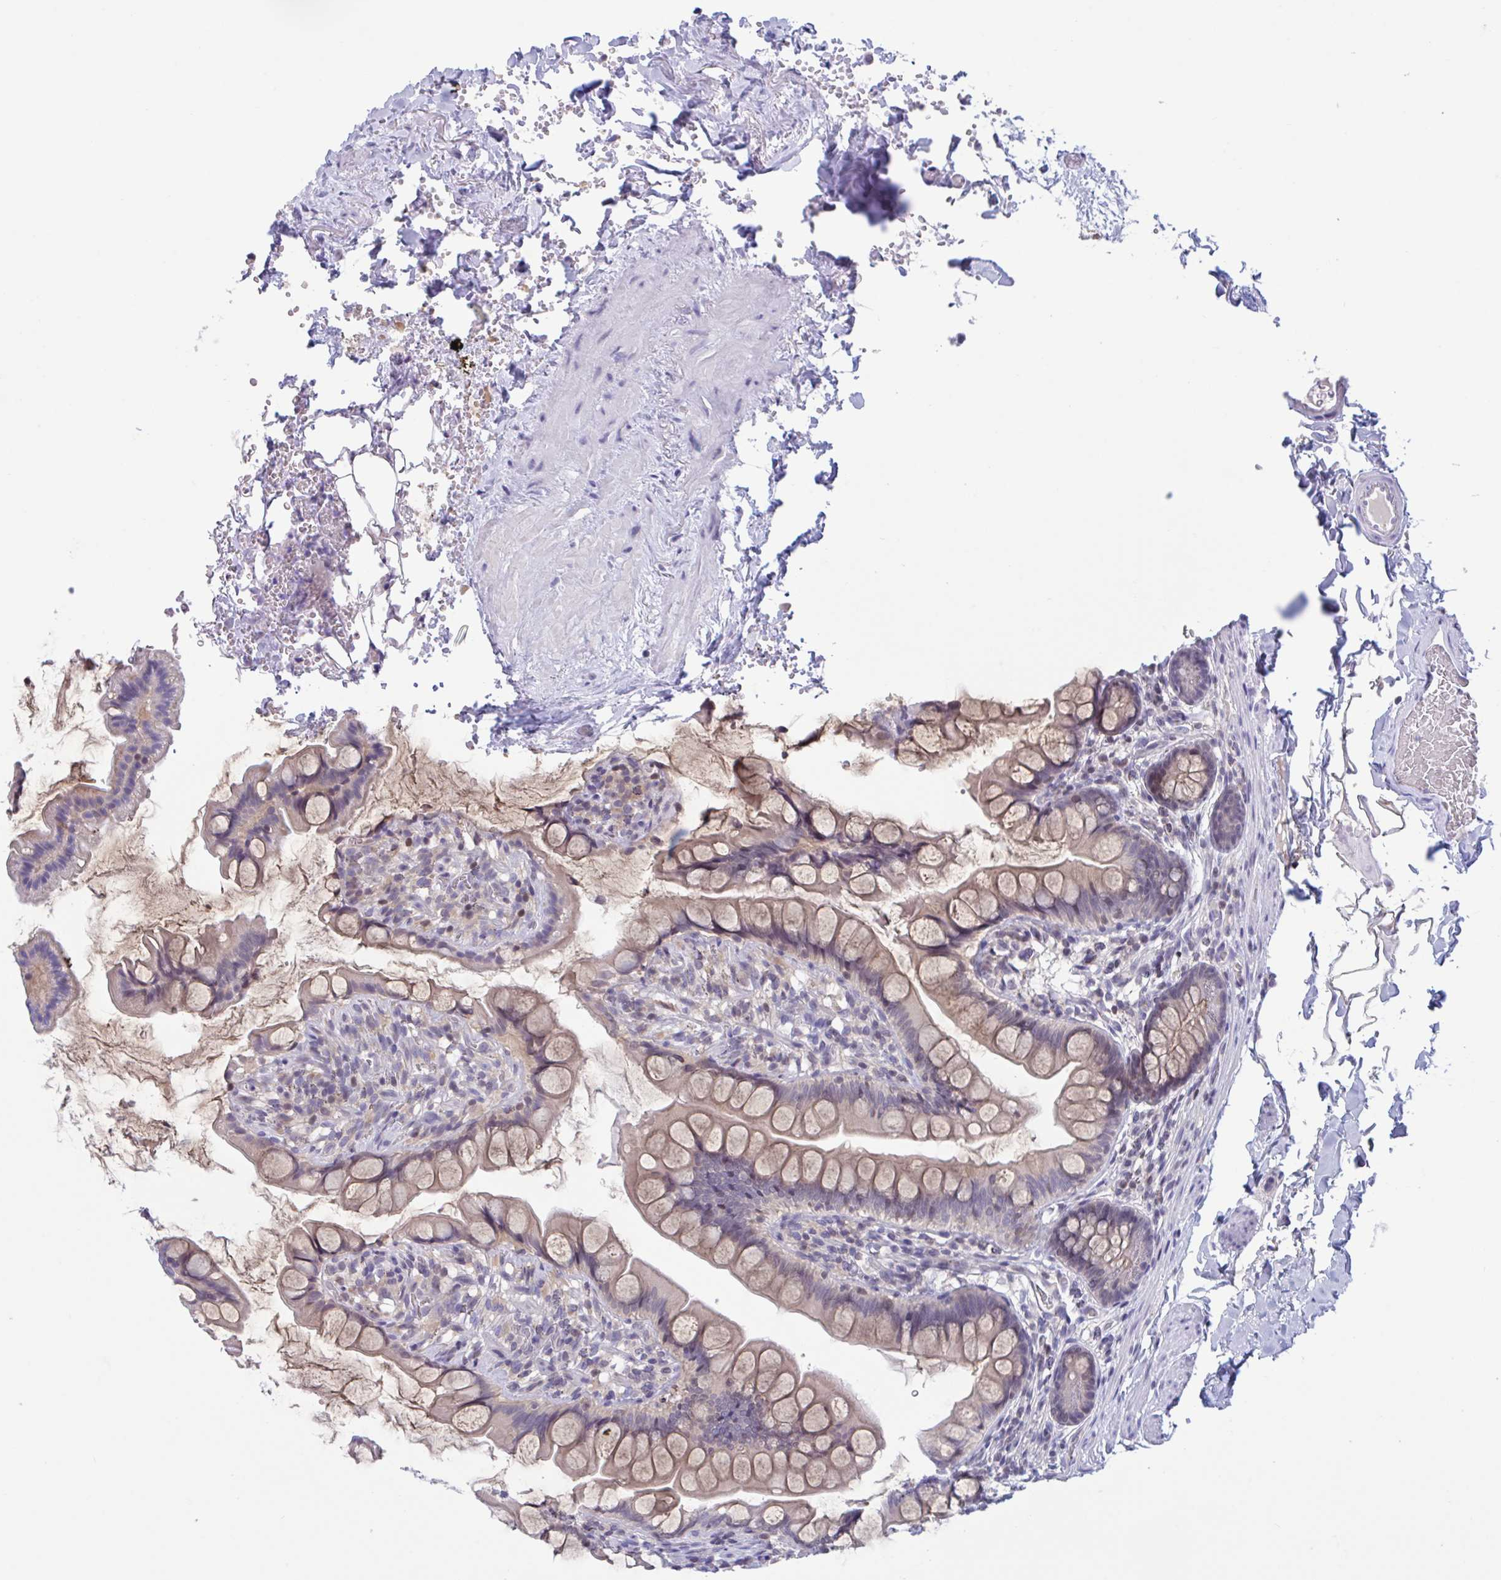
{"staining": {"intensity": "weak", "quantity": "25%-75%", "location": "cytoplasmic/membranous"}, "tissue": "small intestine", "cell_type": "Glandular cells", "image_type": "normal", "snomed": [{"axis": "morphology", "description": "Normal tissue, NOS"}, {"axis": "topography", "description": "Small intestine"}], "caption": "IHC image of normal small intestine: small intestine stained using IHC exhibits low levels of weak protein expression localized specifically in the cytoplasmic/membranous of glandular cells, appearing as a cytoplasmic/membranous brown color.", "gene": "SNX11", "patient": {"sex": "male", "age": 70}}